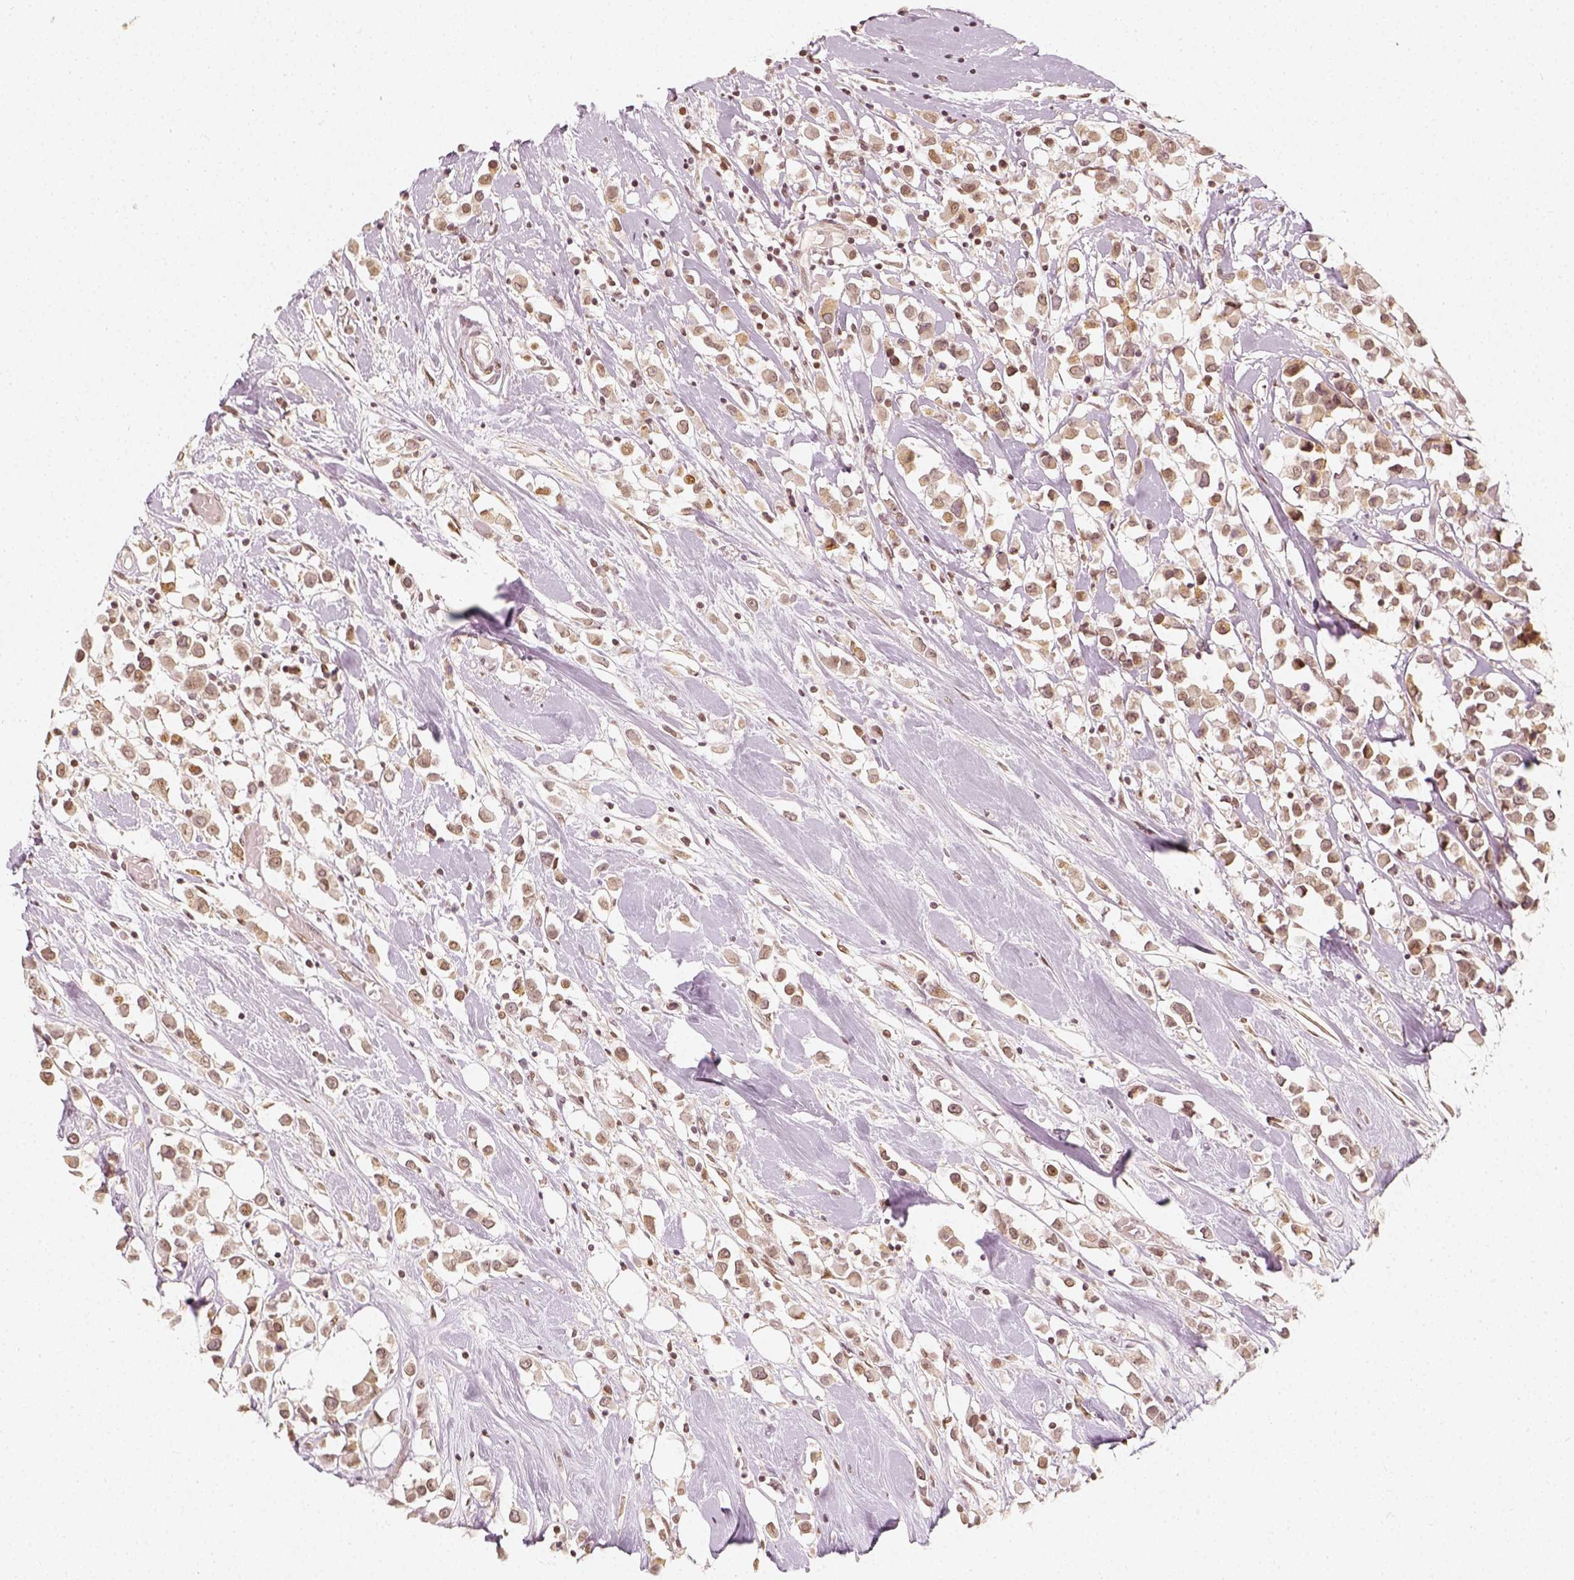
{"staining": {"intensity": "weak", "quantity": ">75%", "location": "cytoplasmic/membranous"}, "tissue": "breast cancer", "cell_type": "Tumor cells", "image_type": "cancer", "snomed": [{"axis": "morphology", "description": "Duct carcinoma"}, {"axis": "topography", "description": "Breast"}], "caption": "Tumor cells display weak cytoplasmic/membranous expression in about >75% of cells in breast cancer (infiltrating ductal carcinoma).", "gene": "ZMAT3", "patient": {"sex": "female", "age": 61}}